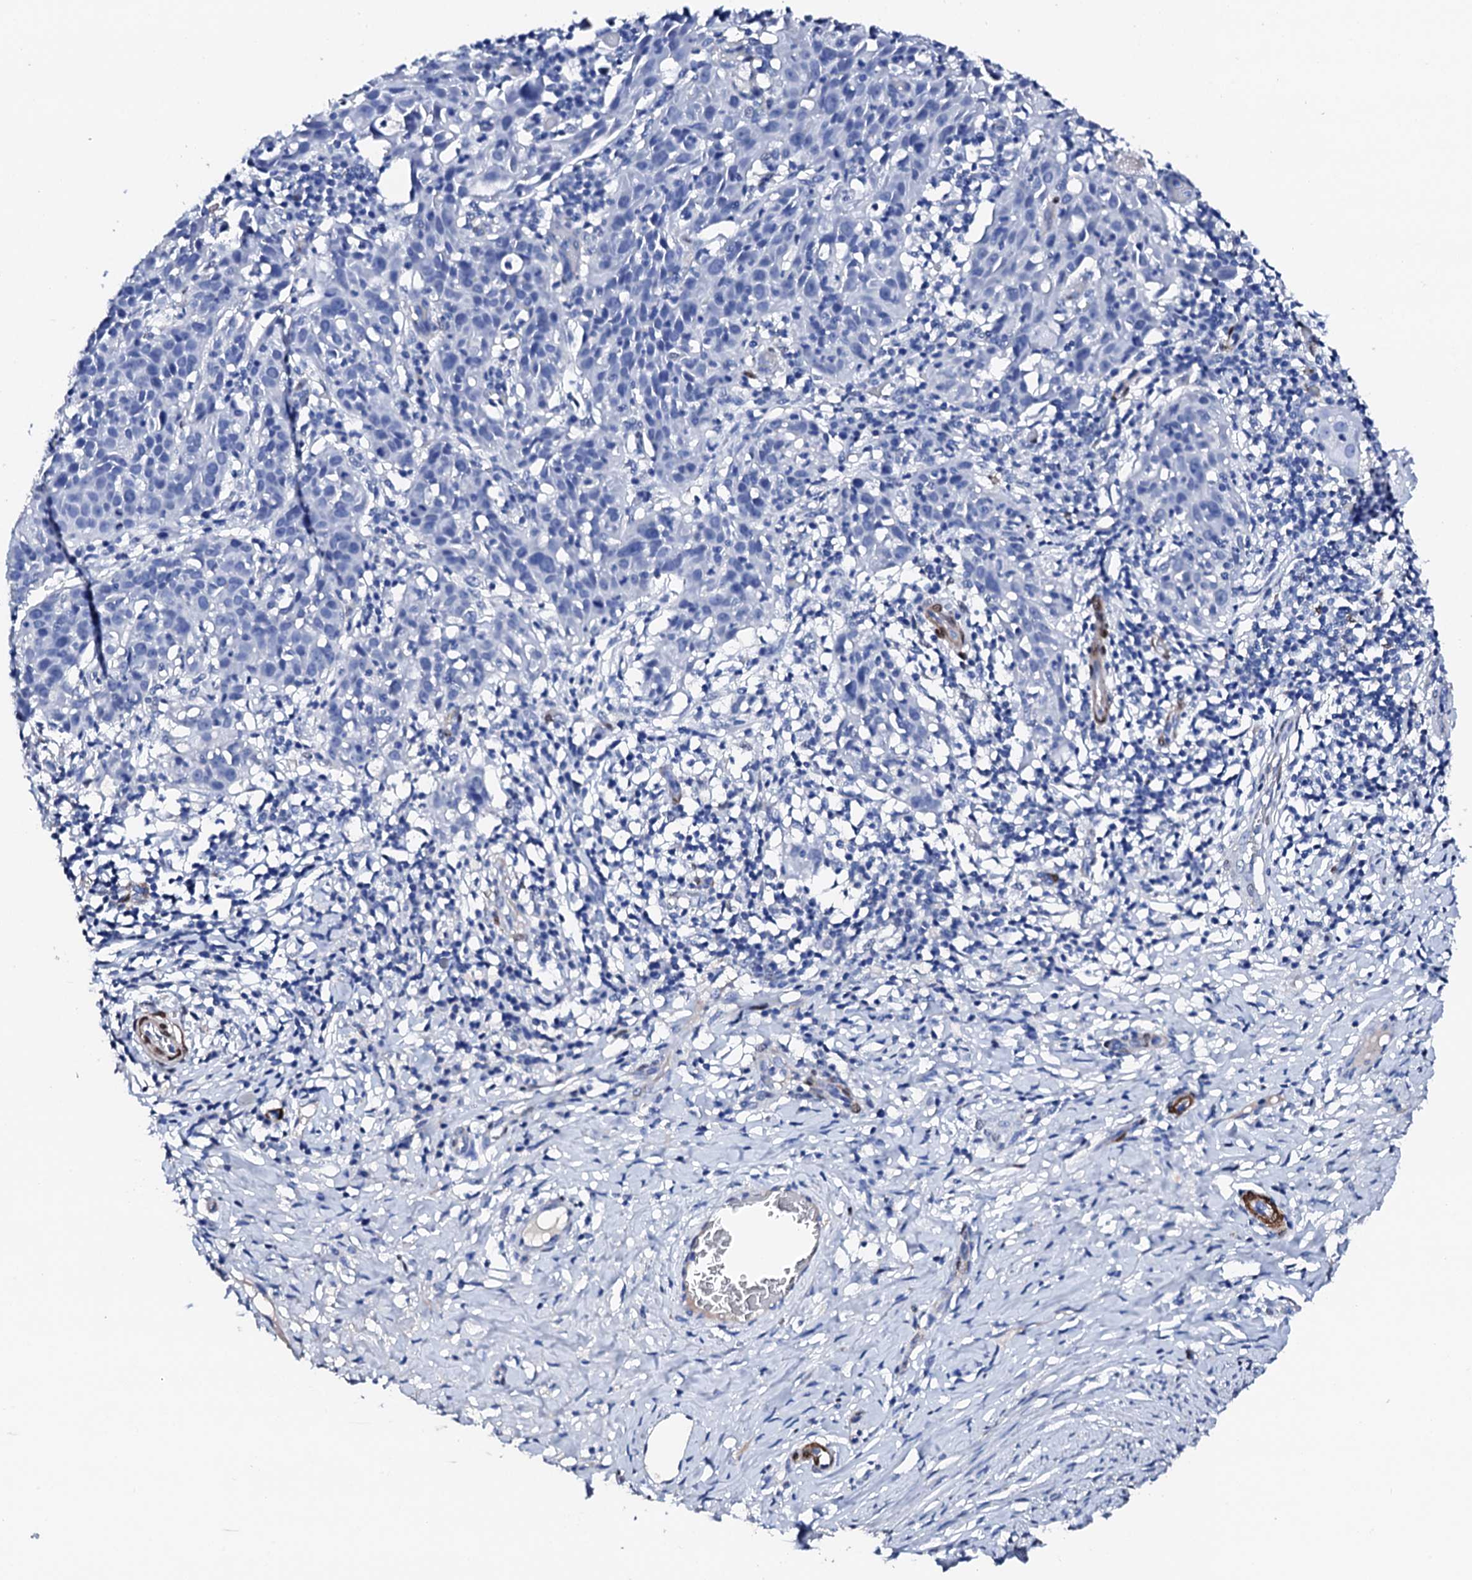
{"staining": {"intensity": "negative", "quantity": "none", "location": "none"}, "tissue": "cervical cancer", "cell_type": "Tumor cells", "image_type": "cancer", "snomed": [{"axis": "morphology", "description": "Squamous cell carcinoma, NOS"}, {"axis": "topography", "description": "Cervix"}], "caption": "Tumor cells show no significant protein staining in cervical cancer (squamous cell carcinoma).", "gene": "NRIP2", "patient": {"sex": "female", "age": 50}}